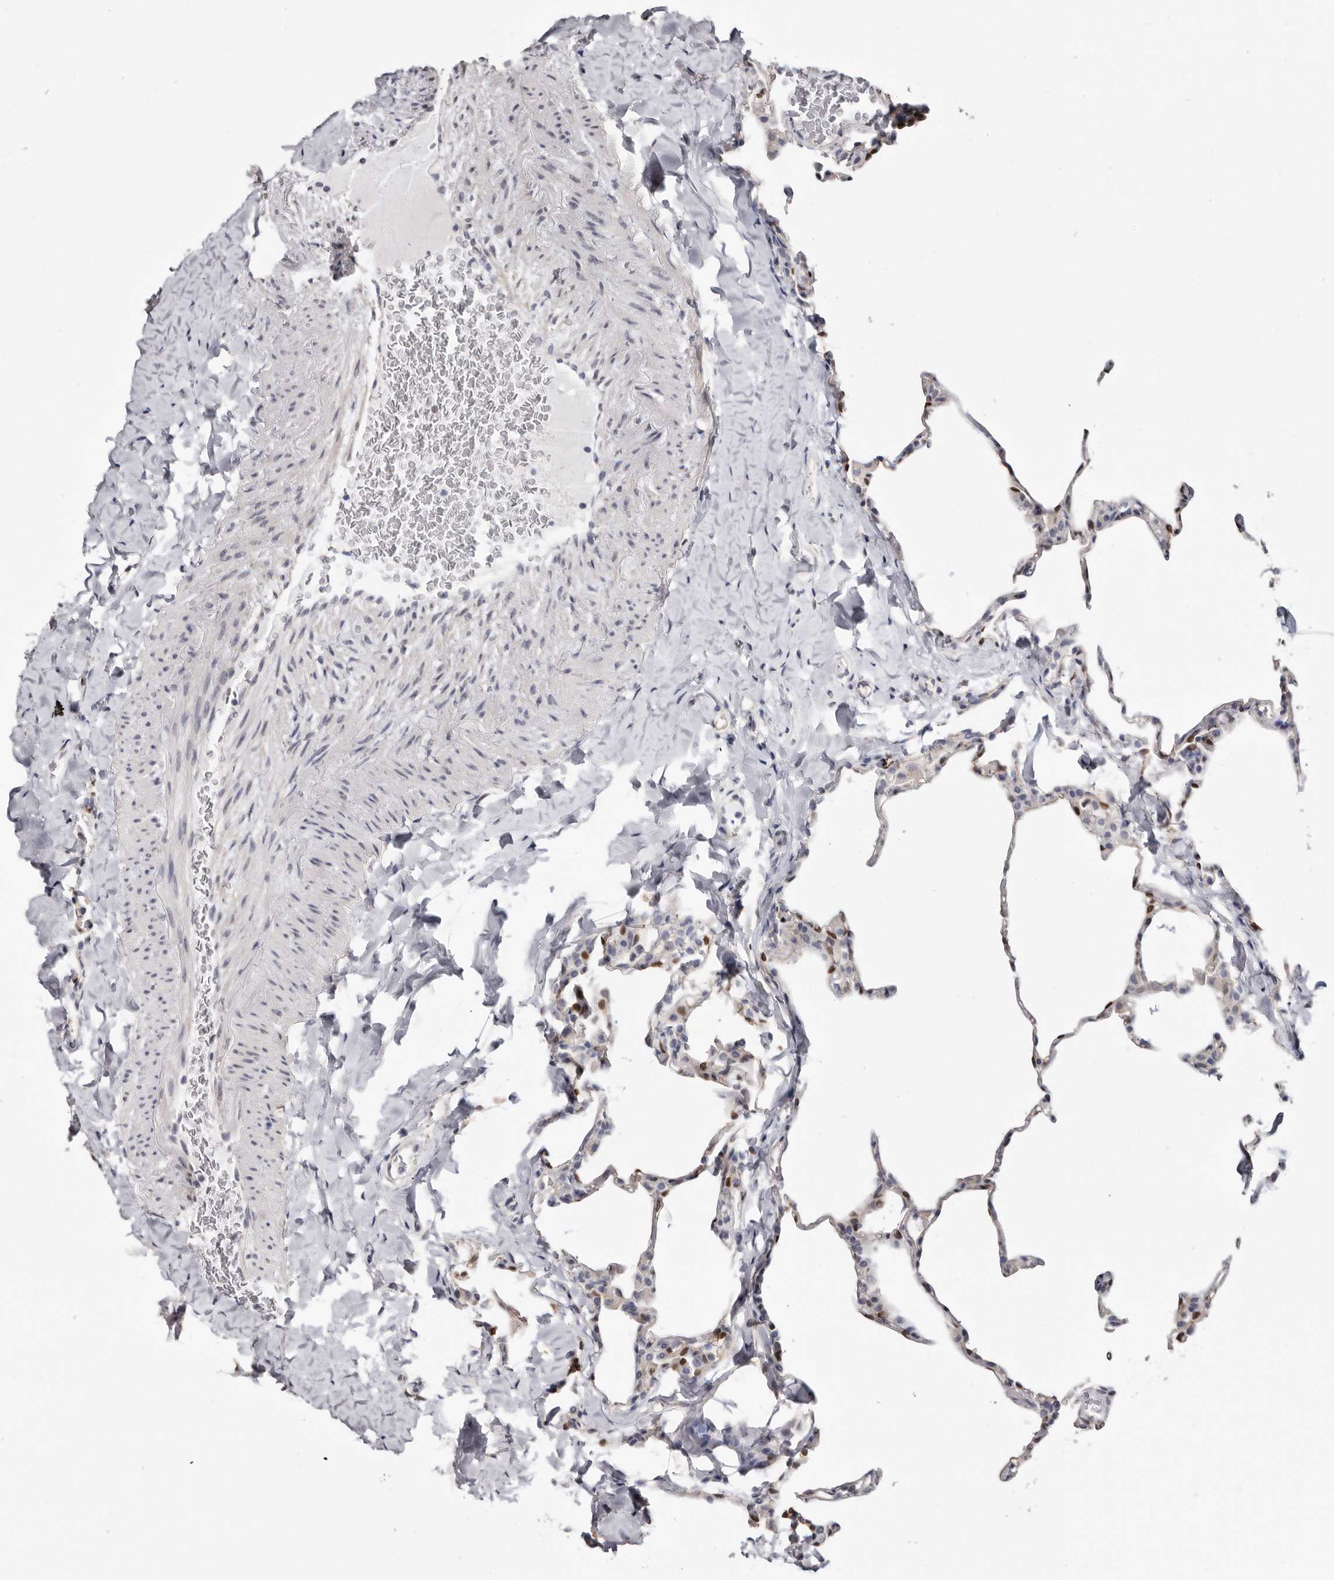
{"staining": {"intensity": "moderate", "quantity": "<25%", "location": "nuclear"}, "tissue": "lung", "cell_type": "Alveolar cells", "image_type": "normal", "snomed": [{"axis": "morphology", "description": "Normal tissue, NOS"}, {"axis": "topography", "description": "Lung"}], "caption": "An immunohistochemistry (IHC) histopathology image of normal tissue is shown. Protein staining in brown highlights moderate nuclear positivity in lung within alveolar cells. The staining was performed using DAB (3,3'-diaminobenzidine), with brown indicating positive protein expression. Nuclei are stained blue with hematoxylin.", "gene": "KHDRBS2", "patient": {"sex": "male", "age": 20}}